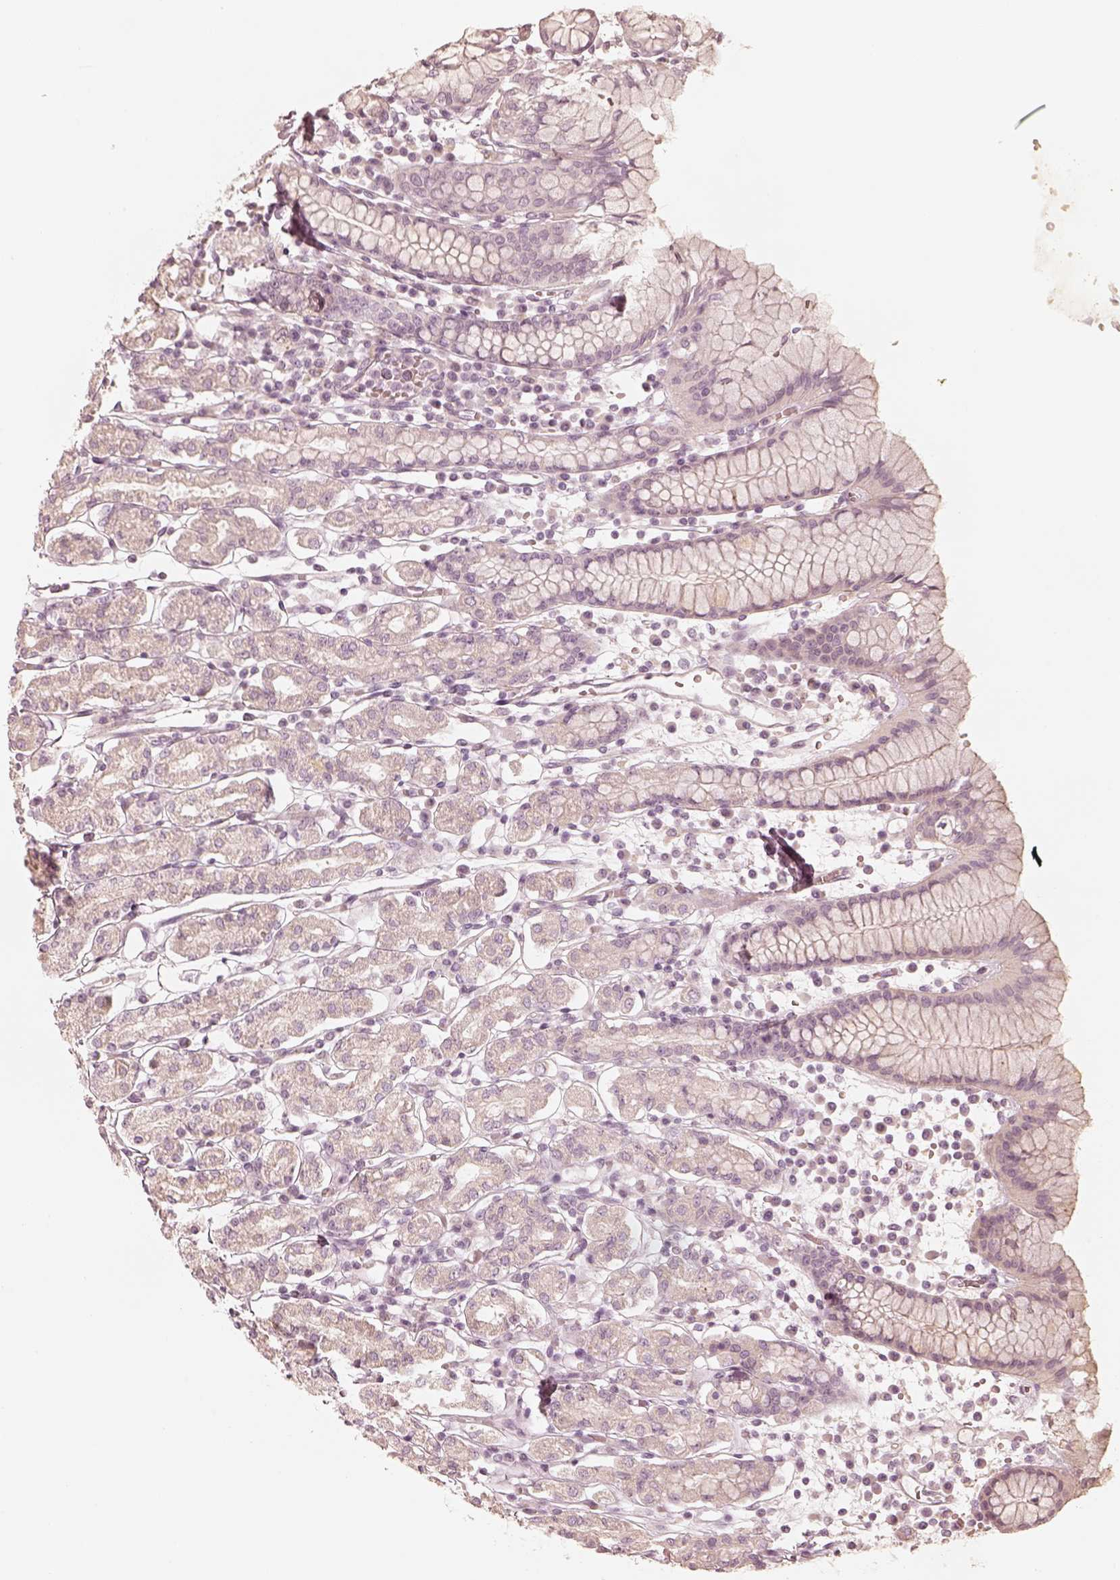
{"staining": {"intensity": "negative", "quantity": "none", "location": "none"}, "tissue": "stomach", "cell_type": "Glandular cells", "image_type": "normal", "snomed": [{"axis": "morphology", "description": "Normal tissue, NOS"}, {"axis": "topography", "description": "Stomach, upper"}, {"axis": "topography", "description": "Stomach"}], "caption": "Image shows no significant protein positivity in glandular cells of normal stomach. (Brightfield microscopy of DAB (3,3'-diaminobenzidine) IHC at high magnification).", "gene": "FMNL2", "patient": {"sex": "male", "age": 62}}